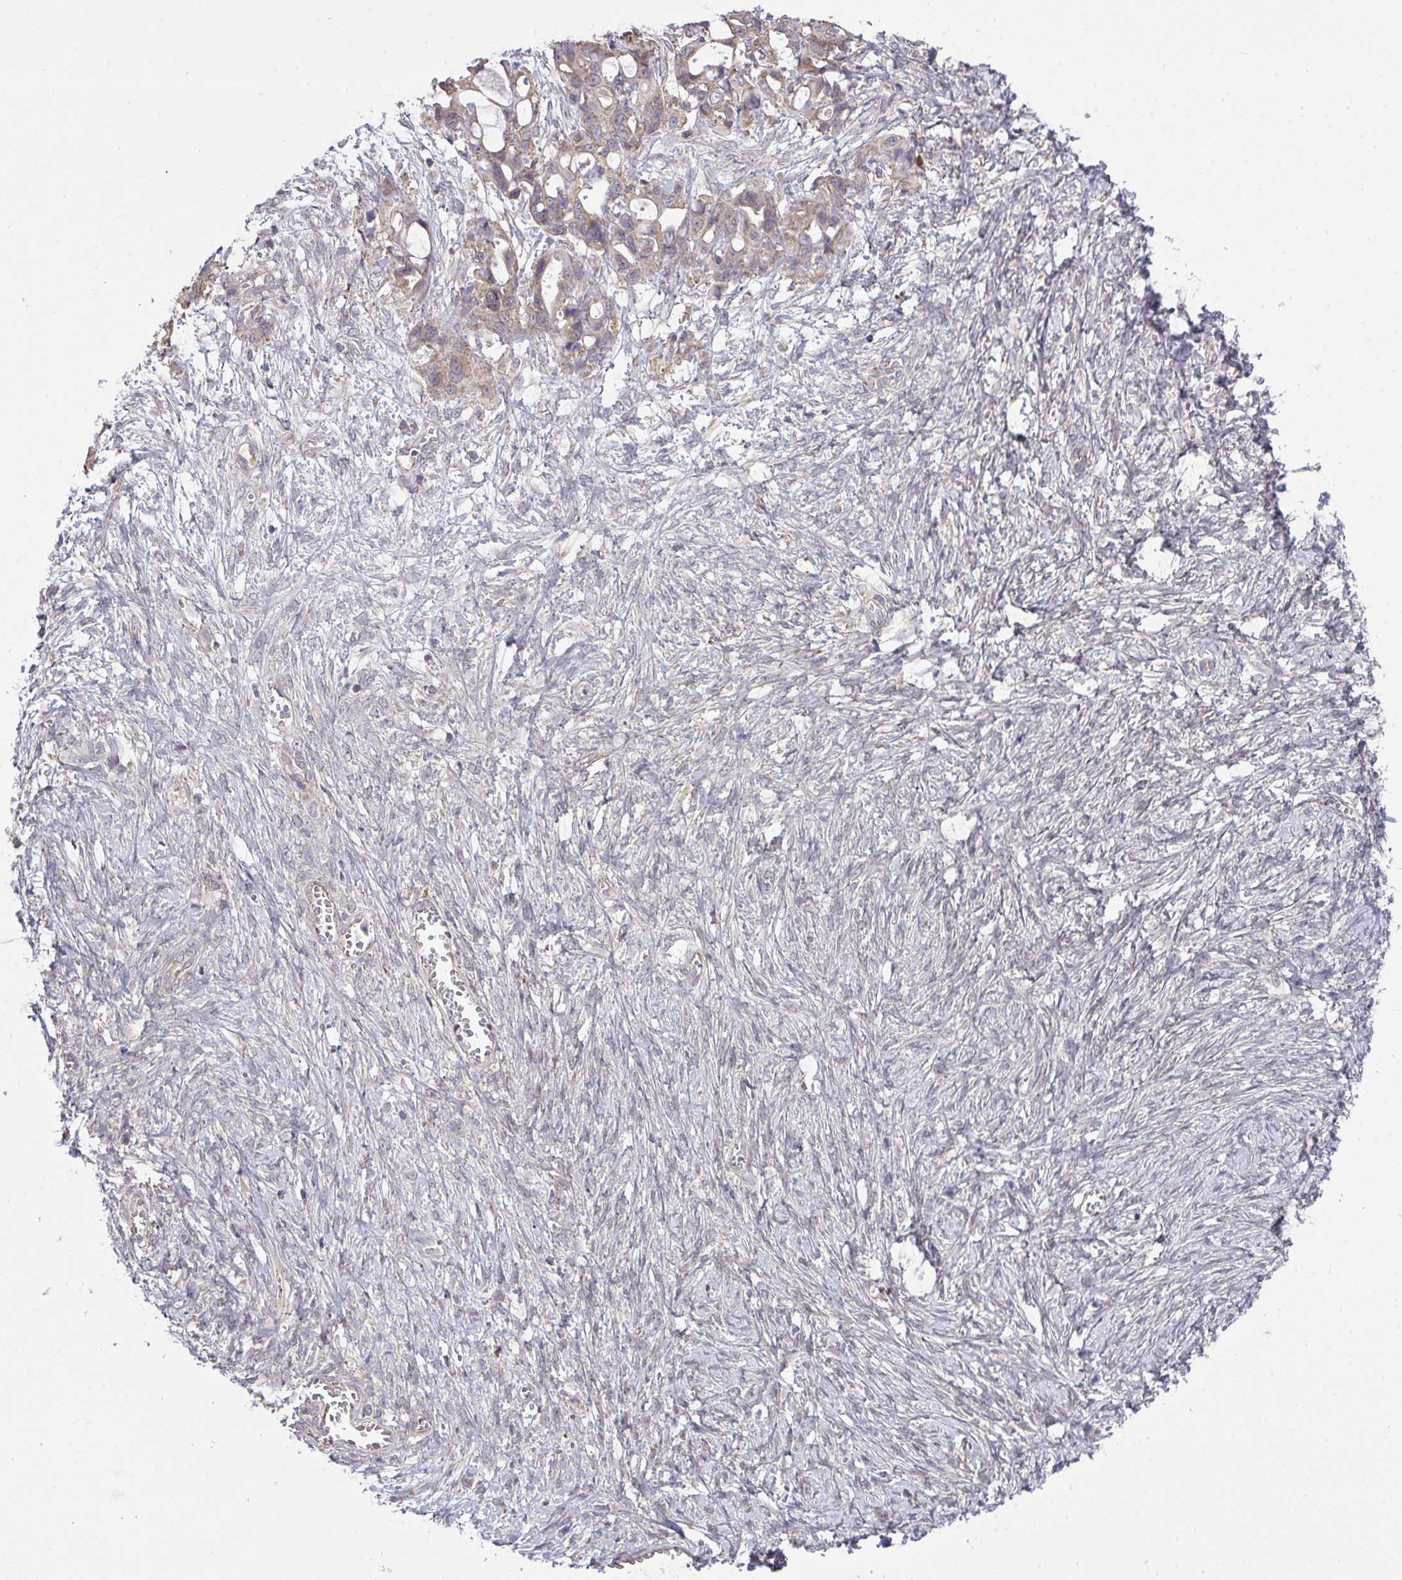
{"staining": {"intensity": "weak", "quantity": "<25%", "location": "cytoplasmic/membranous"}, "tissue": "ovarian cancer", "cell_type": "Tumor cells", "image_type": "cancer", "snomed": [{"axis": "morphology", "description": "Cystadenocarcinoma, mucinous, NOS"}, {"axis": "topography", "description": "Ovary"}], "caption": "A high-resolution micrograph shows IHC staining of ovarian mucinous cystadenocarcinoma, which reveals no significant staining in tumor cells. (DAB (3,3'-diaminobenzidine) IHC, high magnification).", "gene": "PPM1H", "patient": {"sex": "female", "age": 70}}